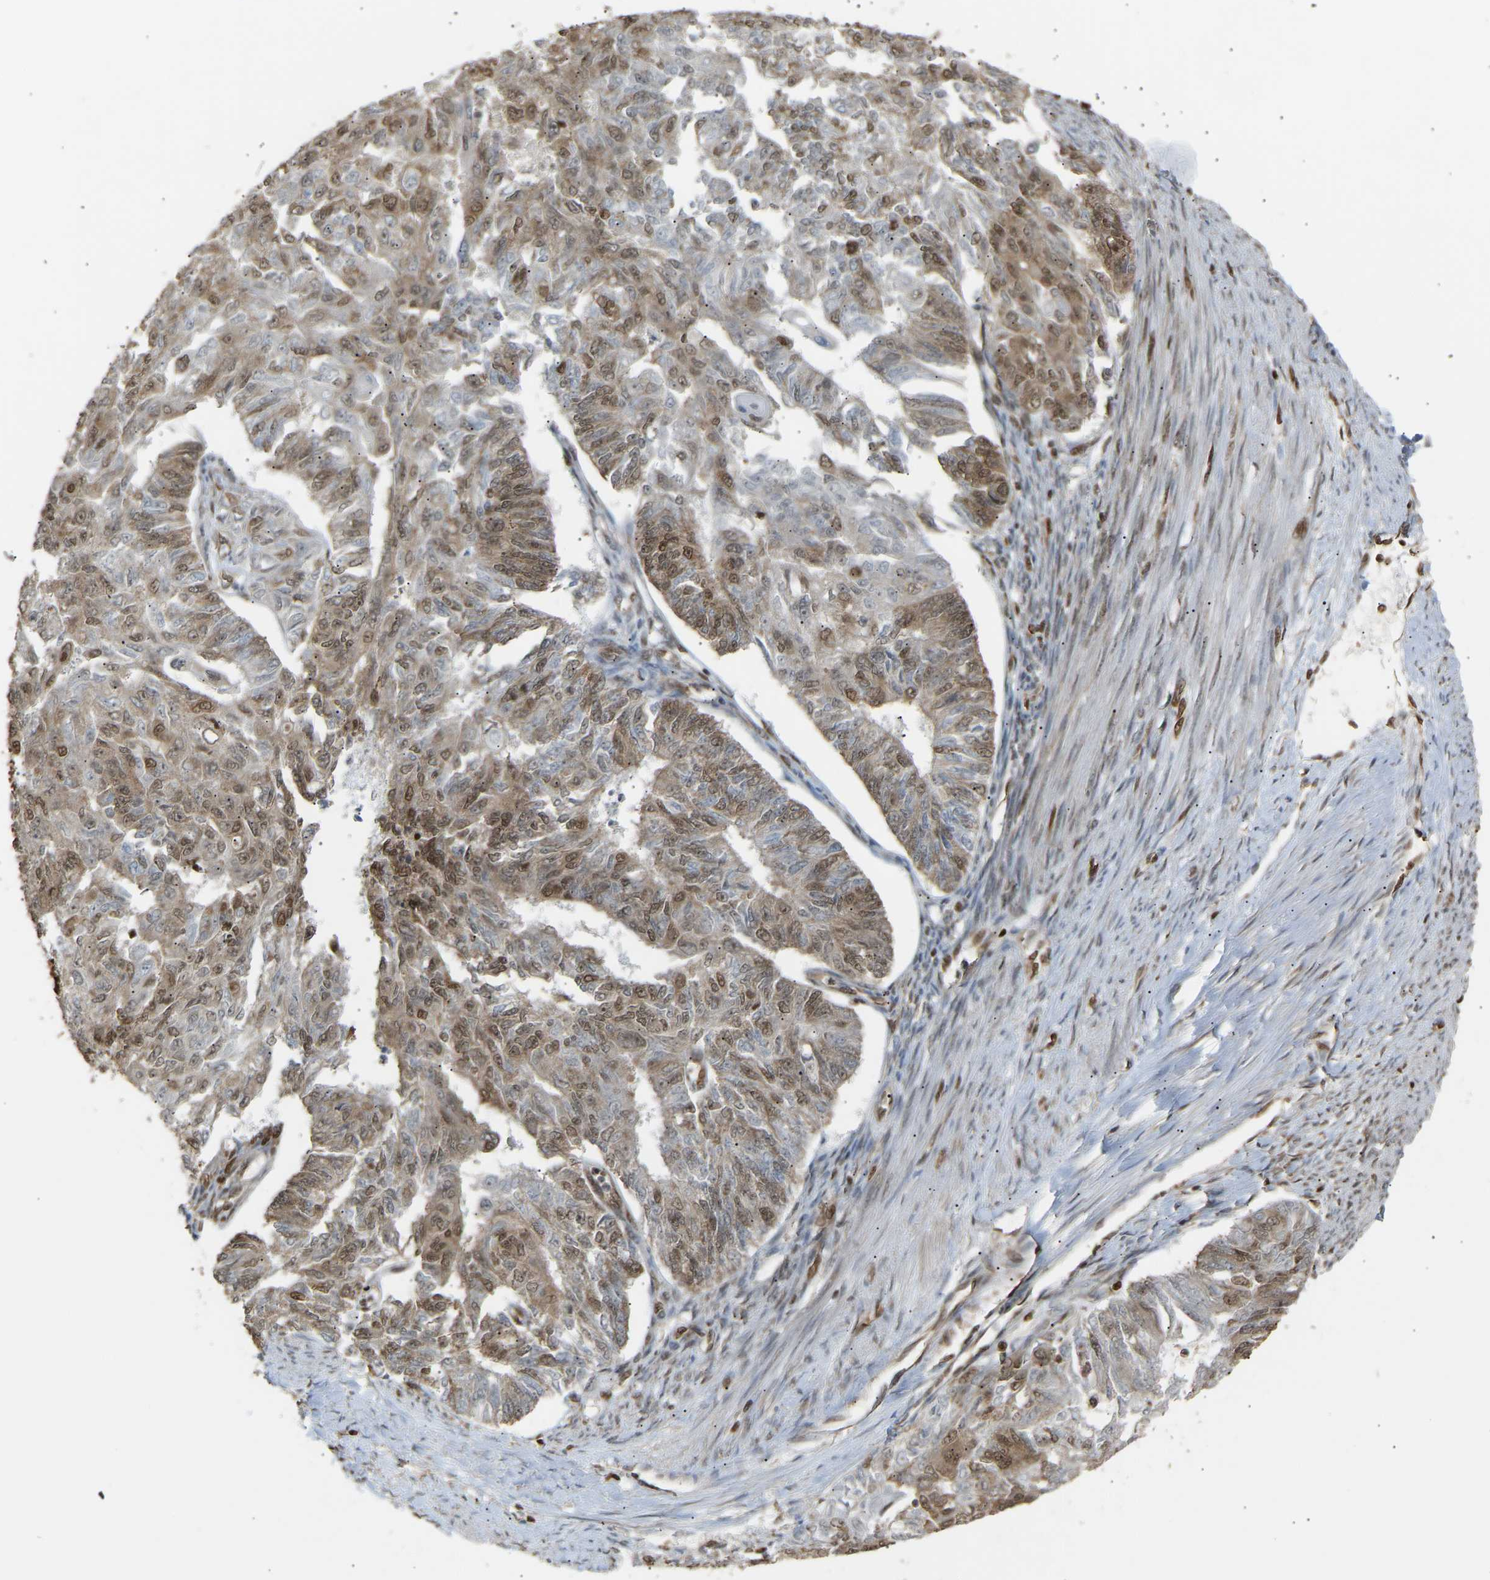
{"staining": {"intensity": "weak", "quantity": ">75%", "location": "cytoplasmic/membranous,nuclear"}, "tissue": "endometrial cancer", "cell_type": "Tumor cells", "image_type": "cancer", "snomed": [{"axis": "morphology", "description": "Adenocarcinoma, NOS"}, {"axis": "topography", "description": "Endometrium"}], "caption": "Immunohistochemical staining of human endometrial cancer displays low levels of weak cytoplasmic/membranous and nuclear protein positivity in about >75% of tumor cells.", "gene": "ALYREF", "patient": {"sex": "female", "age": 32}}